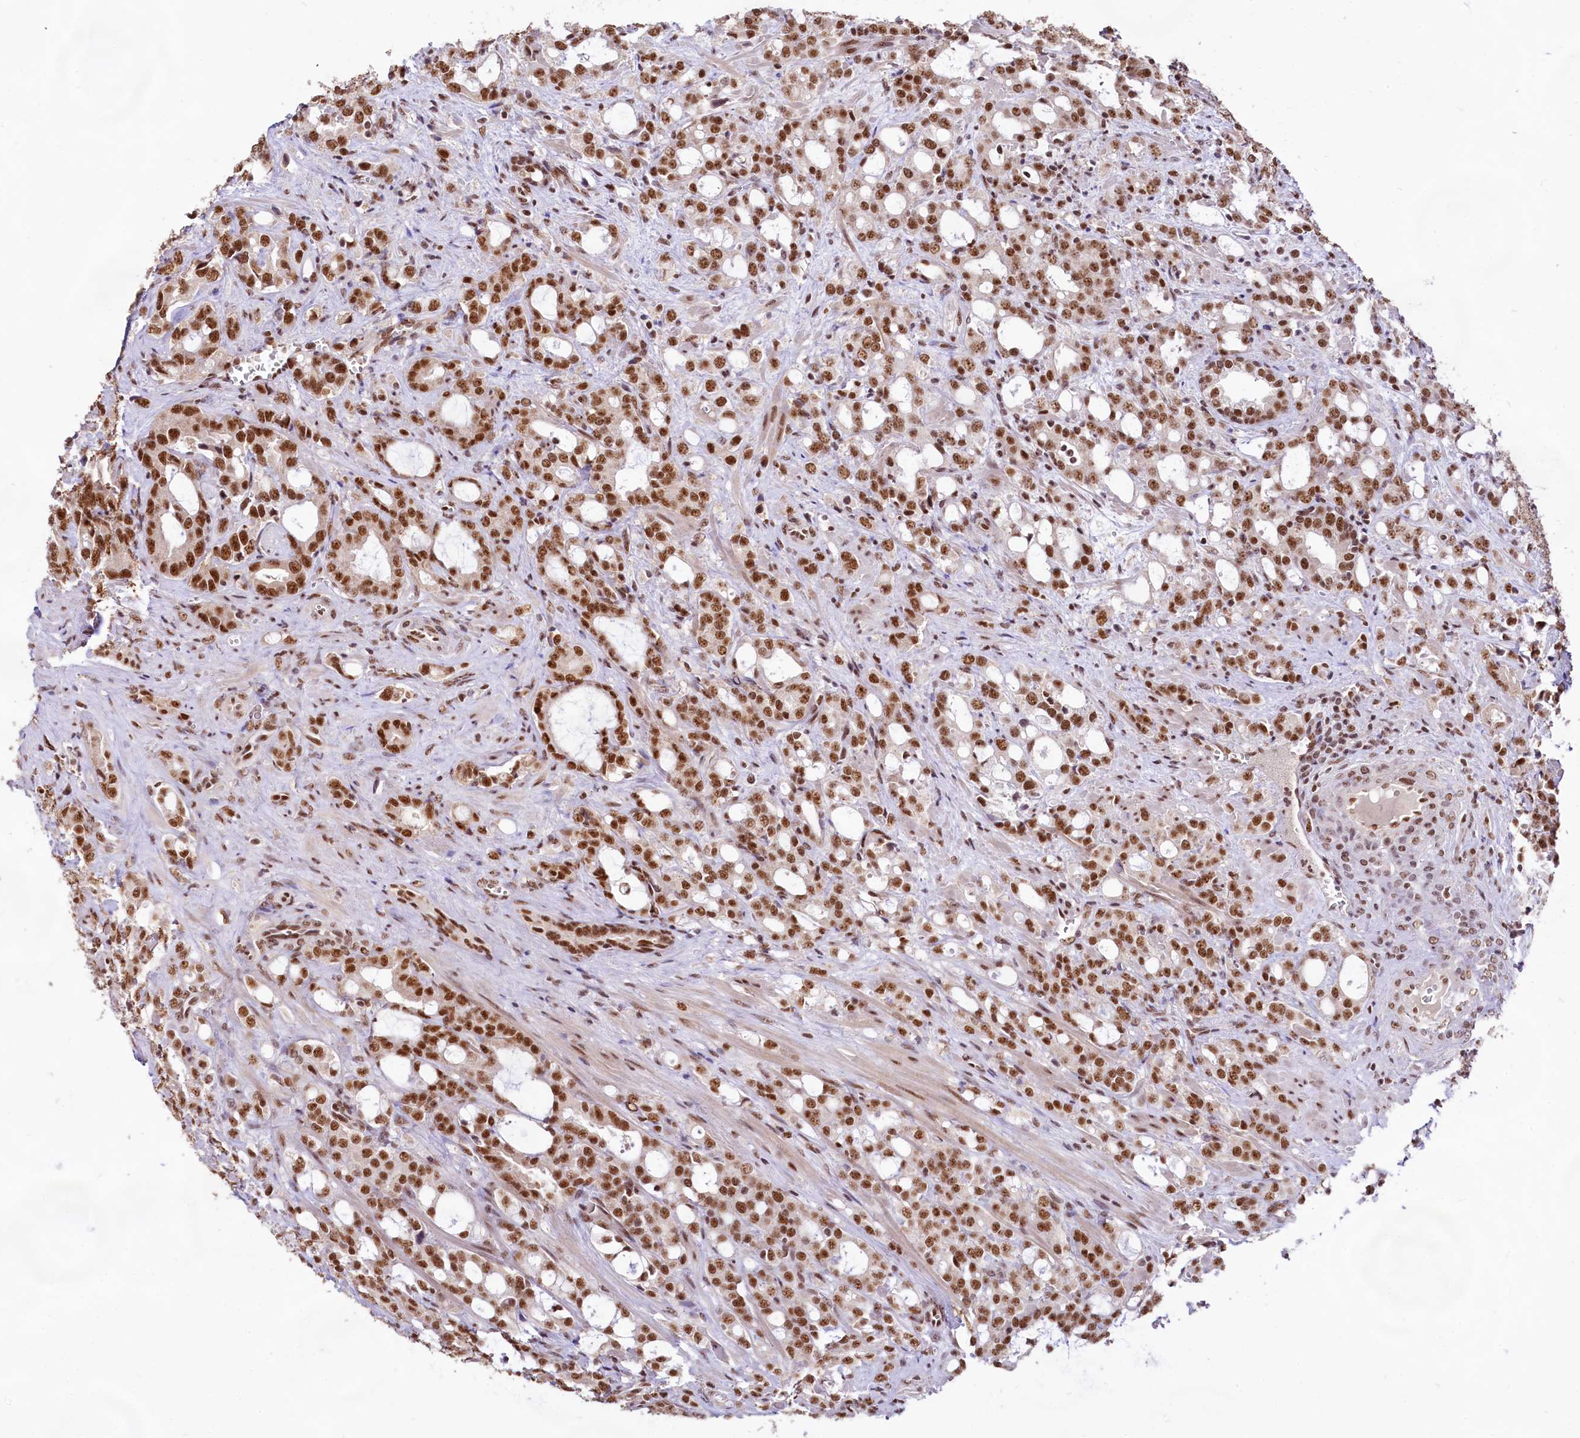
{"staining": {"intensity": "strong", "quantity": ">75%", "location": "nuclear"}, "tissue": "prostate cancer", "cell_type": "Tumor cells", "image_type": "cancer", "snomed": [{"axis": "morphology", "description": "Adenocarcinoma, High grade"}, {"axis": "topography", "description": "Prostate"}], "caption": "Adenocarcinoma (high-grade) (prostate) stained for a protein (brown) shows strong nuclear positive expression in about >75% of tumor cells.", "gene": "HIRA", "patient": {"sex": "male", "age": 72}}